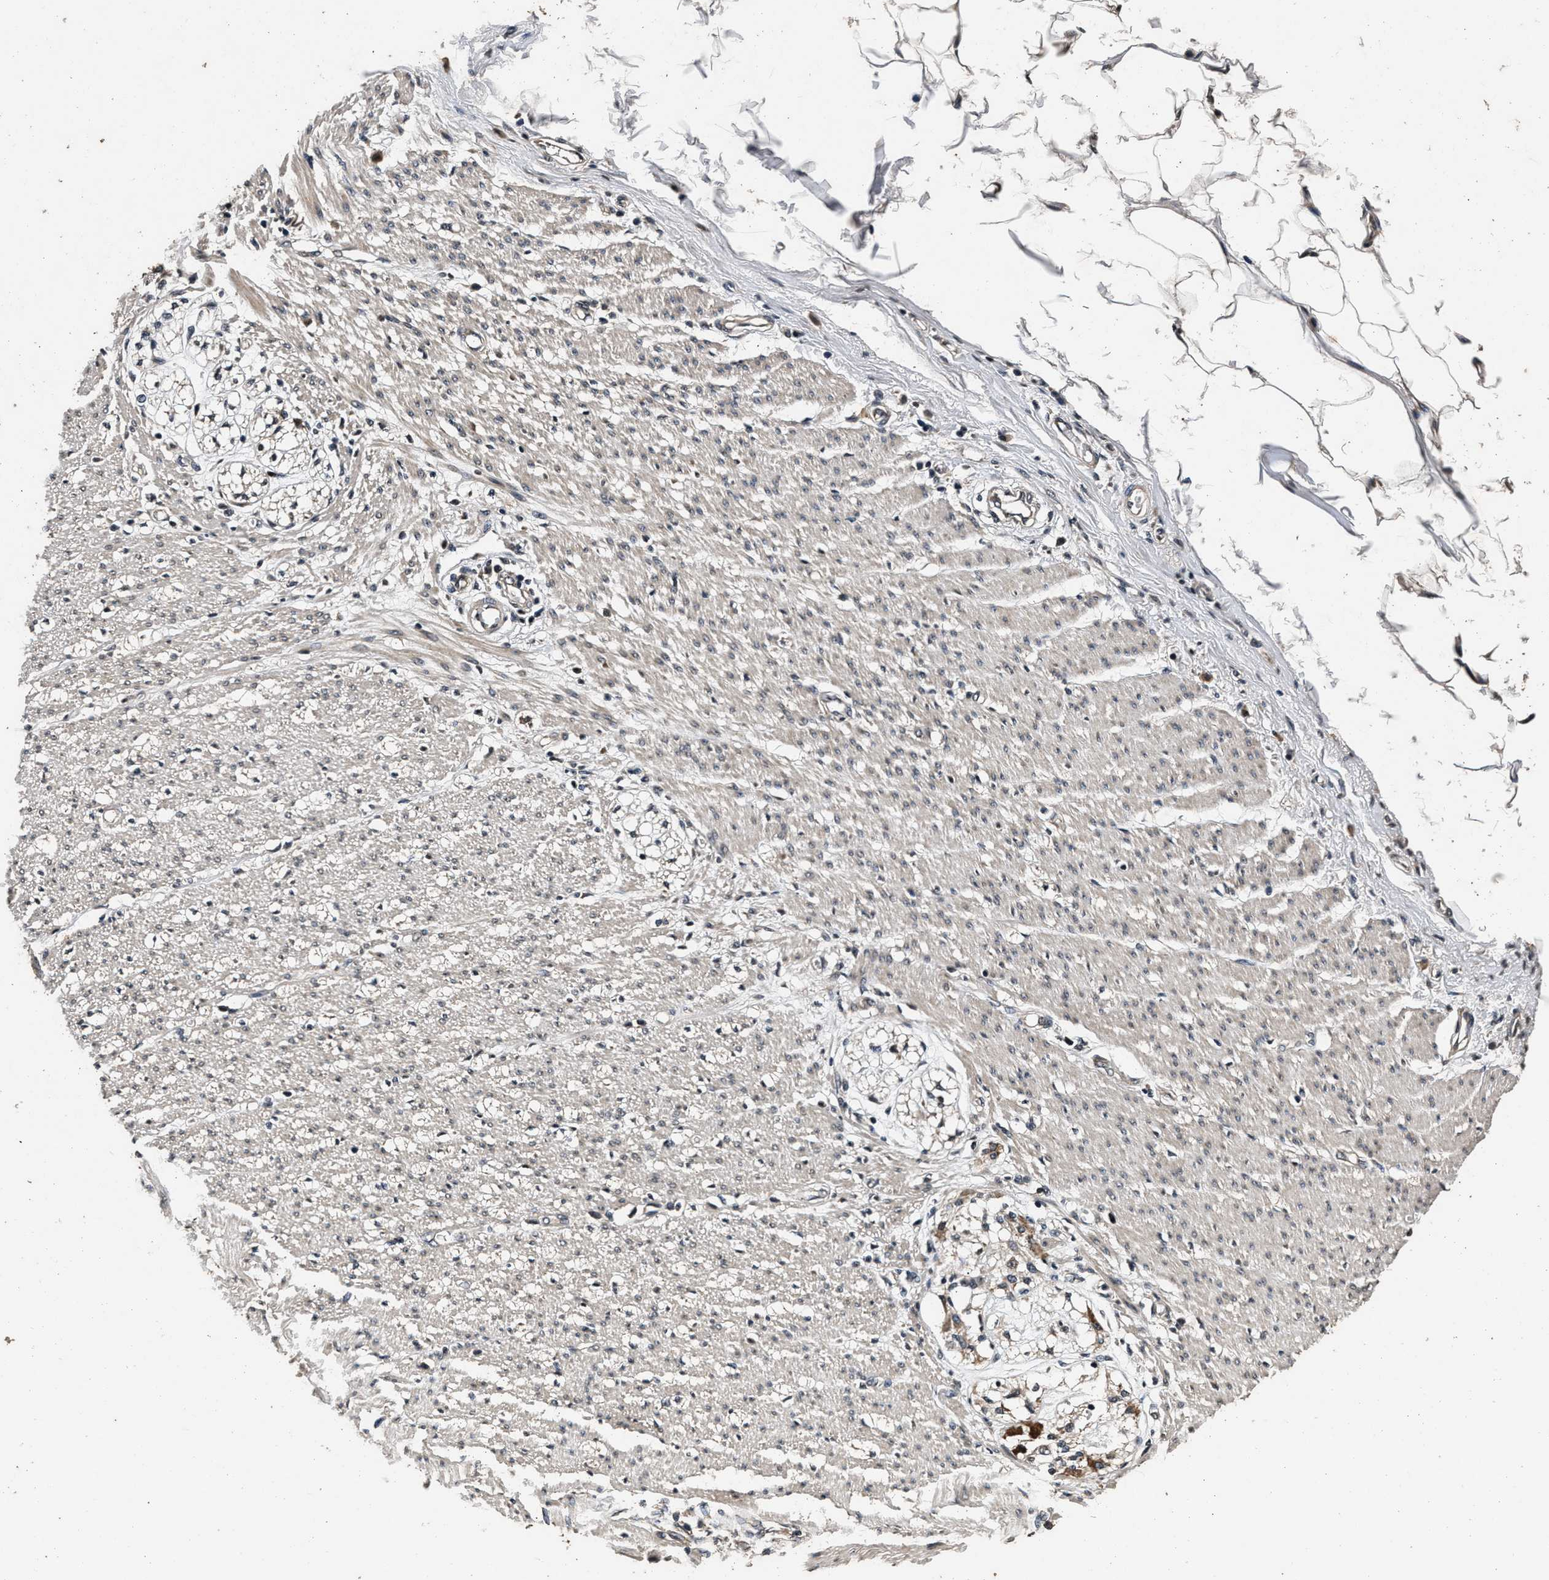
{"staining": {"intensity": "moderate", "quantity": "<25%", "location": "cytoplasmic/membranous,nuclear"}, "tissue": "smooth muscle", "cell_type": "Smooth muscle cells", "image_type": "normal", "snomed": [{"axis": "morphology", "description": "Normal tissue, NOS"}, {"axis": "morphology", "description": "Adenocarcinoma, NOS"}, {"axis": "topography", "description": "Colon"}, {"axis": "topography", "description": "Peripheral nerve tissue"}], "caption": "Protein analysis of benign smooth muscle shows moderate cytoplasmic/membranous,nuclear positivity in about <25% of smooth muscle cells.", "gene": "CSTF1", "patient": {"sex": "male", "age": 14}}